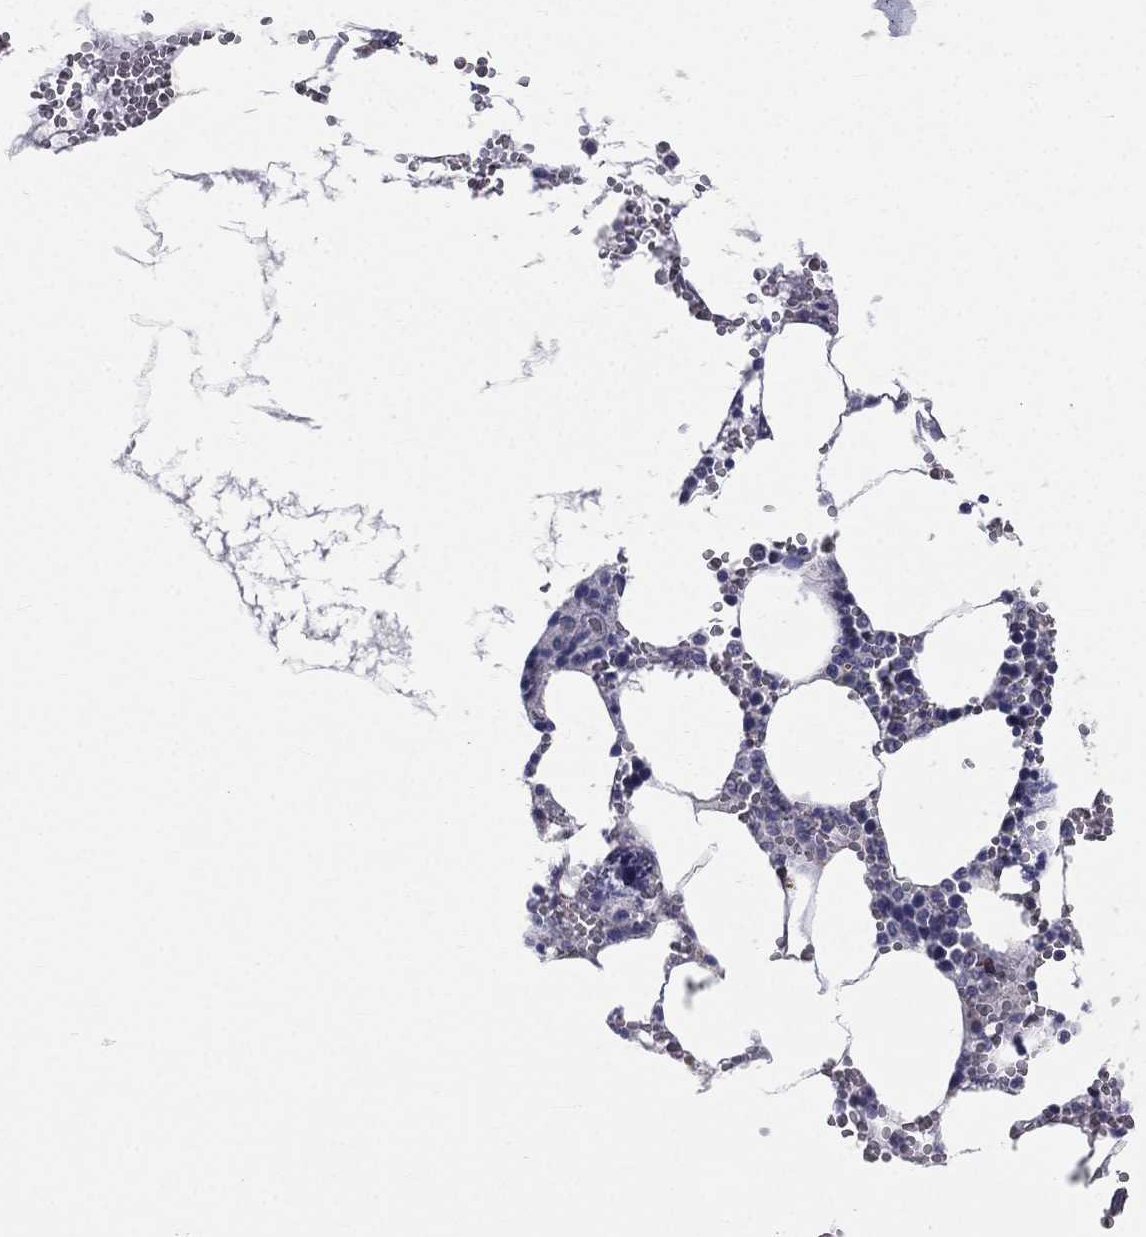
{"staining": {"intensity": "negative", "quantity": "none", "location": "none"}, "tissue": "bone marrow", "cell_type": "Hematopoietic cells", "image_type": "normal", "snomed": [{"axis": "morphology", "description": "Normal tissue, NOS"}, {"axis": "topography", "description": "Bone marrow"}], "caption": "The histopathology image displays no significant expression in hematopoietic cells of bone marrow.", "gene": "MUC13", "patient": {"sex": "female", "age": 64}}